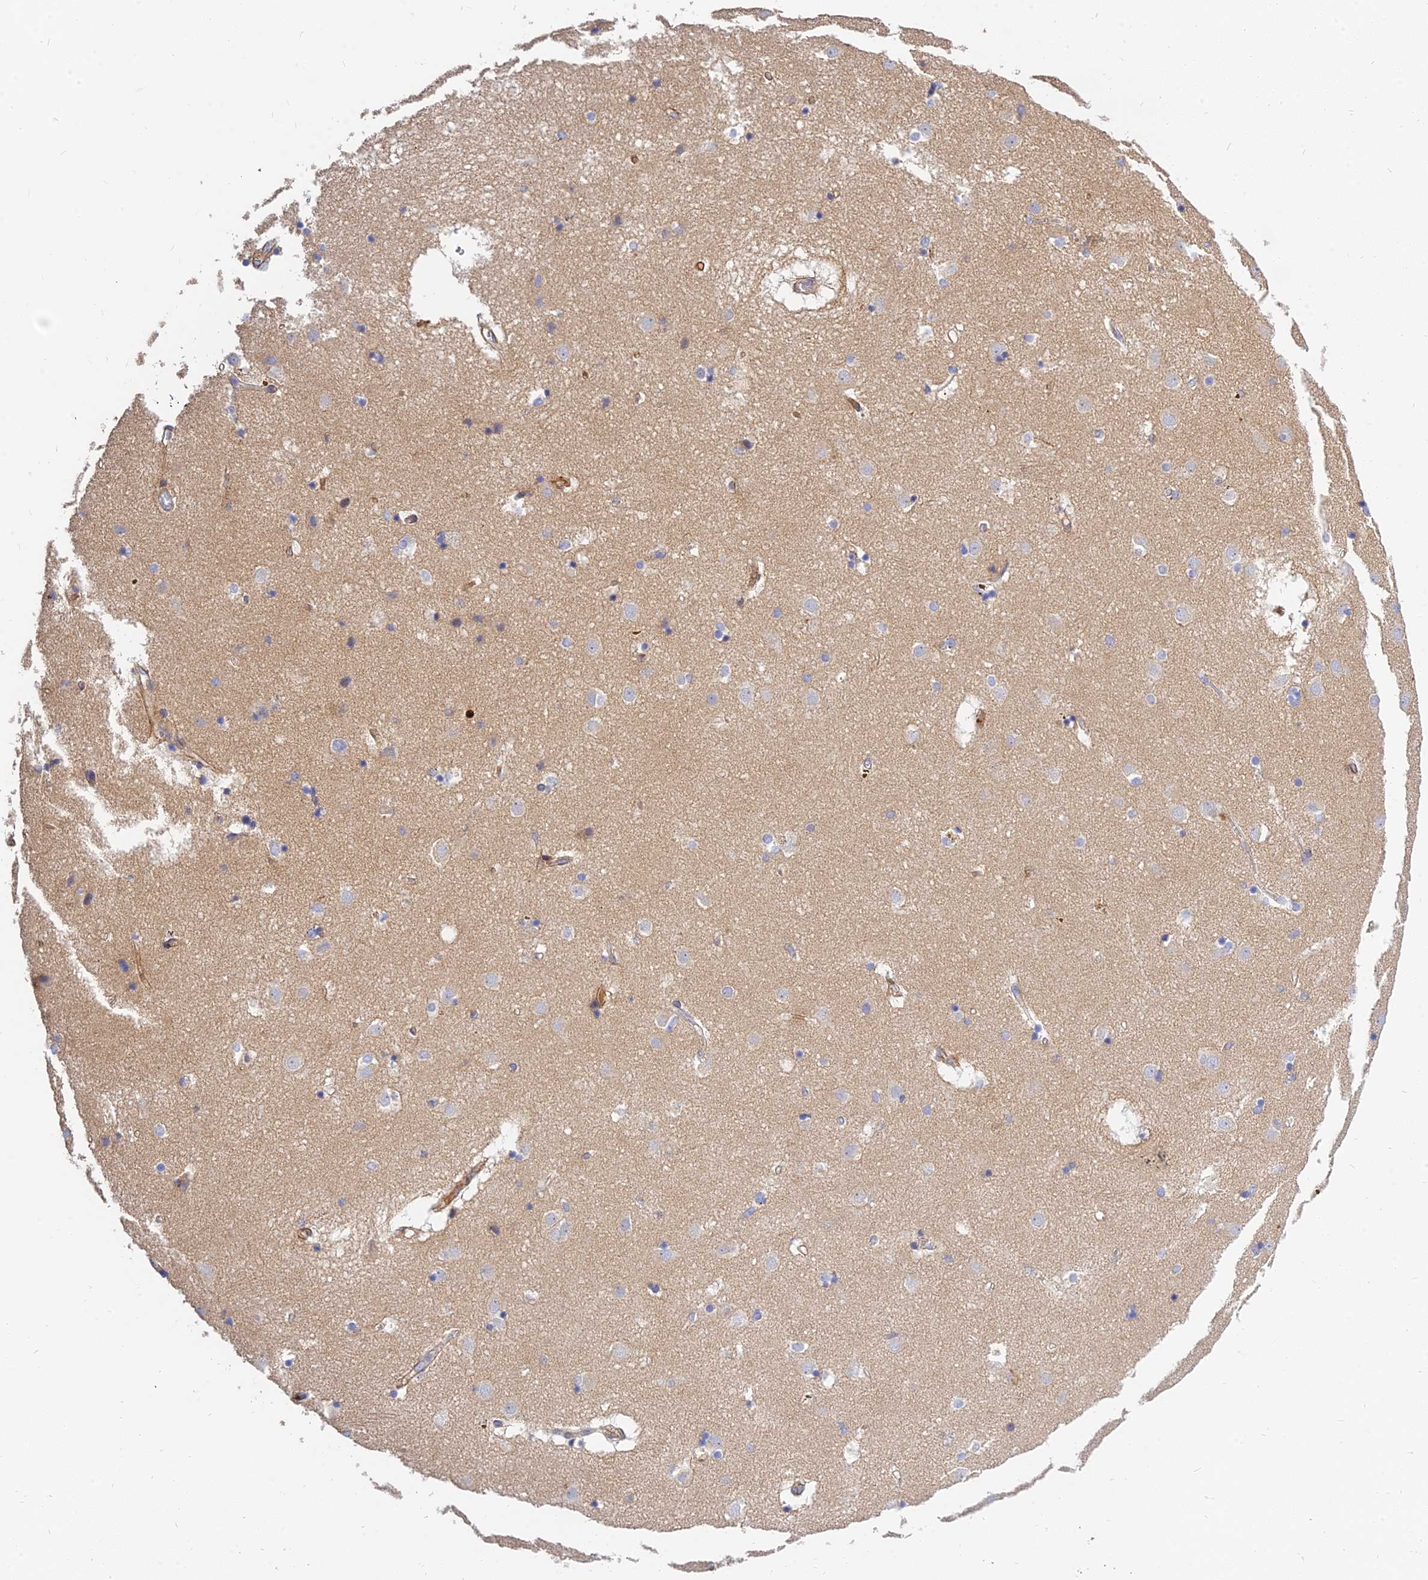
{"staining": {"intensity": "negative", "quantity": "none", "location": "none"}, "tissue": "caudate", "cell_type": "Glial cells", "image_type": "normal", "snomed": [{"axis": "morphology", "description": "Normal tissue, NOS"}, {"axis": "topography", "description": "Lateral ventricle wall"}], "caption": "Human caudate stained for a protein using immunohistochemistry reveals no expression in glial cells.", "gene": "MRPL35", "patient": {"sex": "male", "age": 70}}